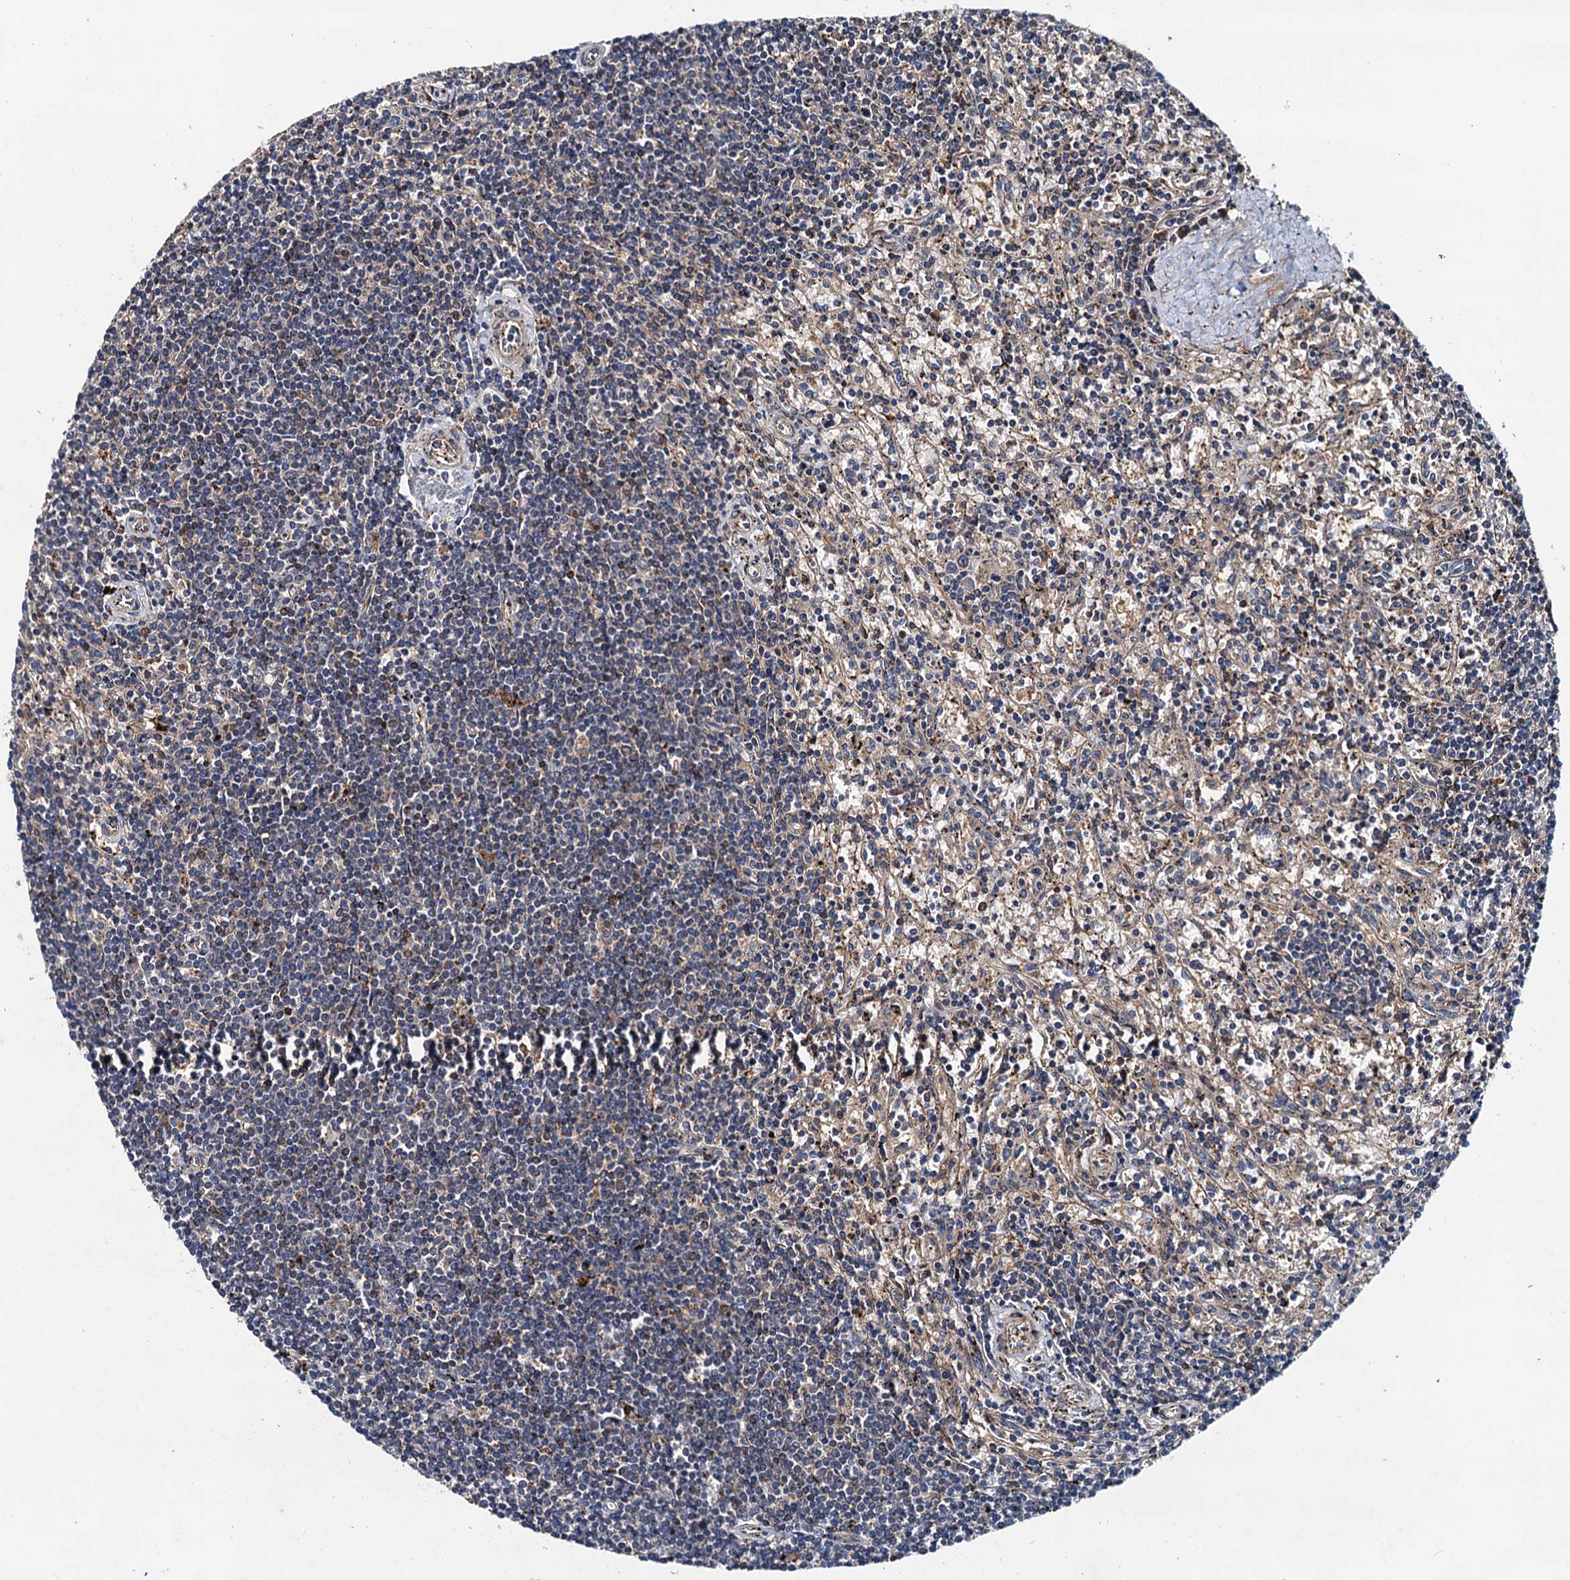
{"staining": {"intensity": "negative", "quantity": "none", "location": "none"}, "tissue": "lymphoma", "cell_type": "Tumor cells", "image_type": "cancer", "snomed": [{"axis": "morphology", "description": "Malignant lymphoma, non-Hodgkin's type, Low grade"}, {"axis": "topography", "description": "Spleen"}], "caption": "An immunohistochemistry image of low-grade malignant lymphoma, non-Hodgkin's type is shown. There is no staining in tumor cells of low-grade malignant lymphoma, non-Hodgkin's type.", "gene": "EFL1", "patient": {"sex": "male", "age": 76}}